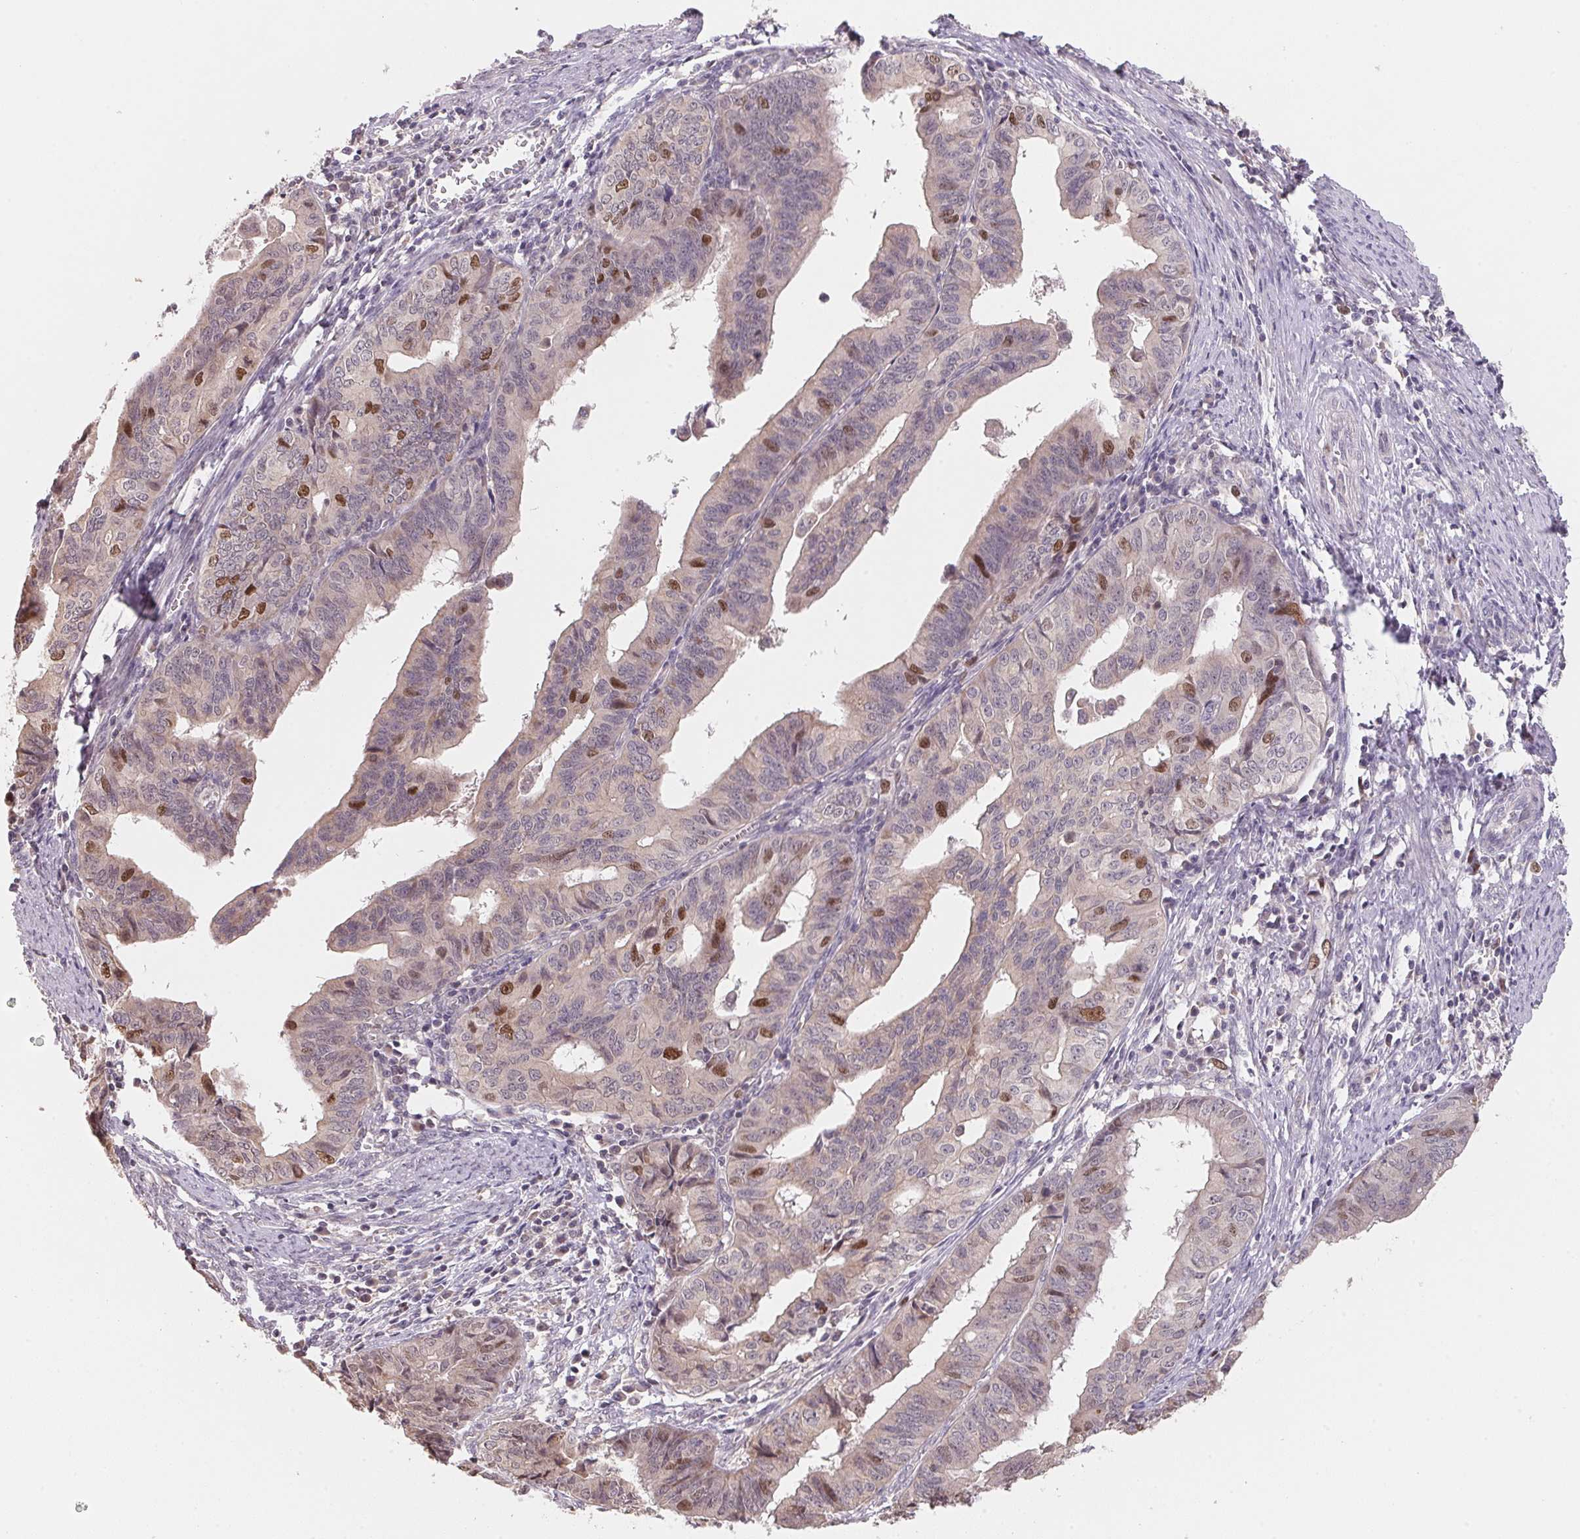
{"staining": {"intensity": "strong", "quantity": "<25%", "location": "nuclear"}, "tissue": "endometrial cancer", "cell_type": "Tumor cells", "image_type": "cancer", "snomed": [{"axis": "morphology", "description": "Adenocarcinoma, NOS"}, {"axis": "topography", "description": "Endometrium"}], "caption": "Immunohistochemical staining of human endometrial cancer shows medium levels of strong nuclear staining in approximately <25% of tumor cells.", "gene": "KIFC1", "patient": {"sex": "female", "age": 65}}